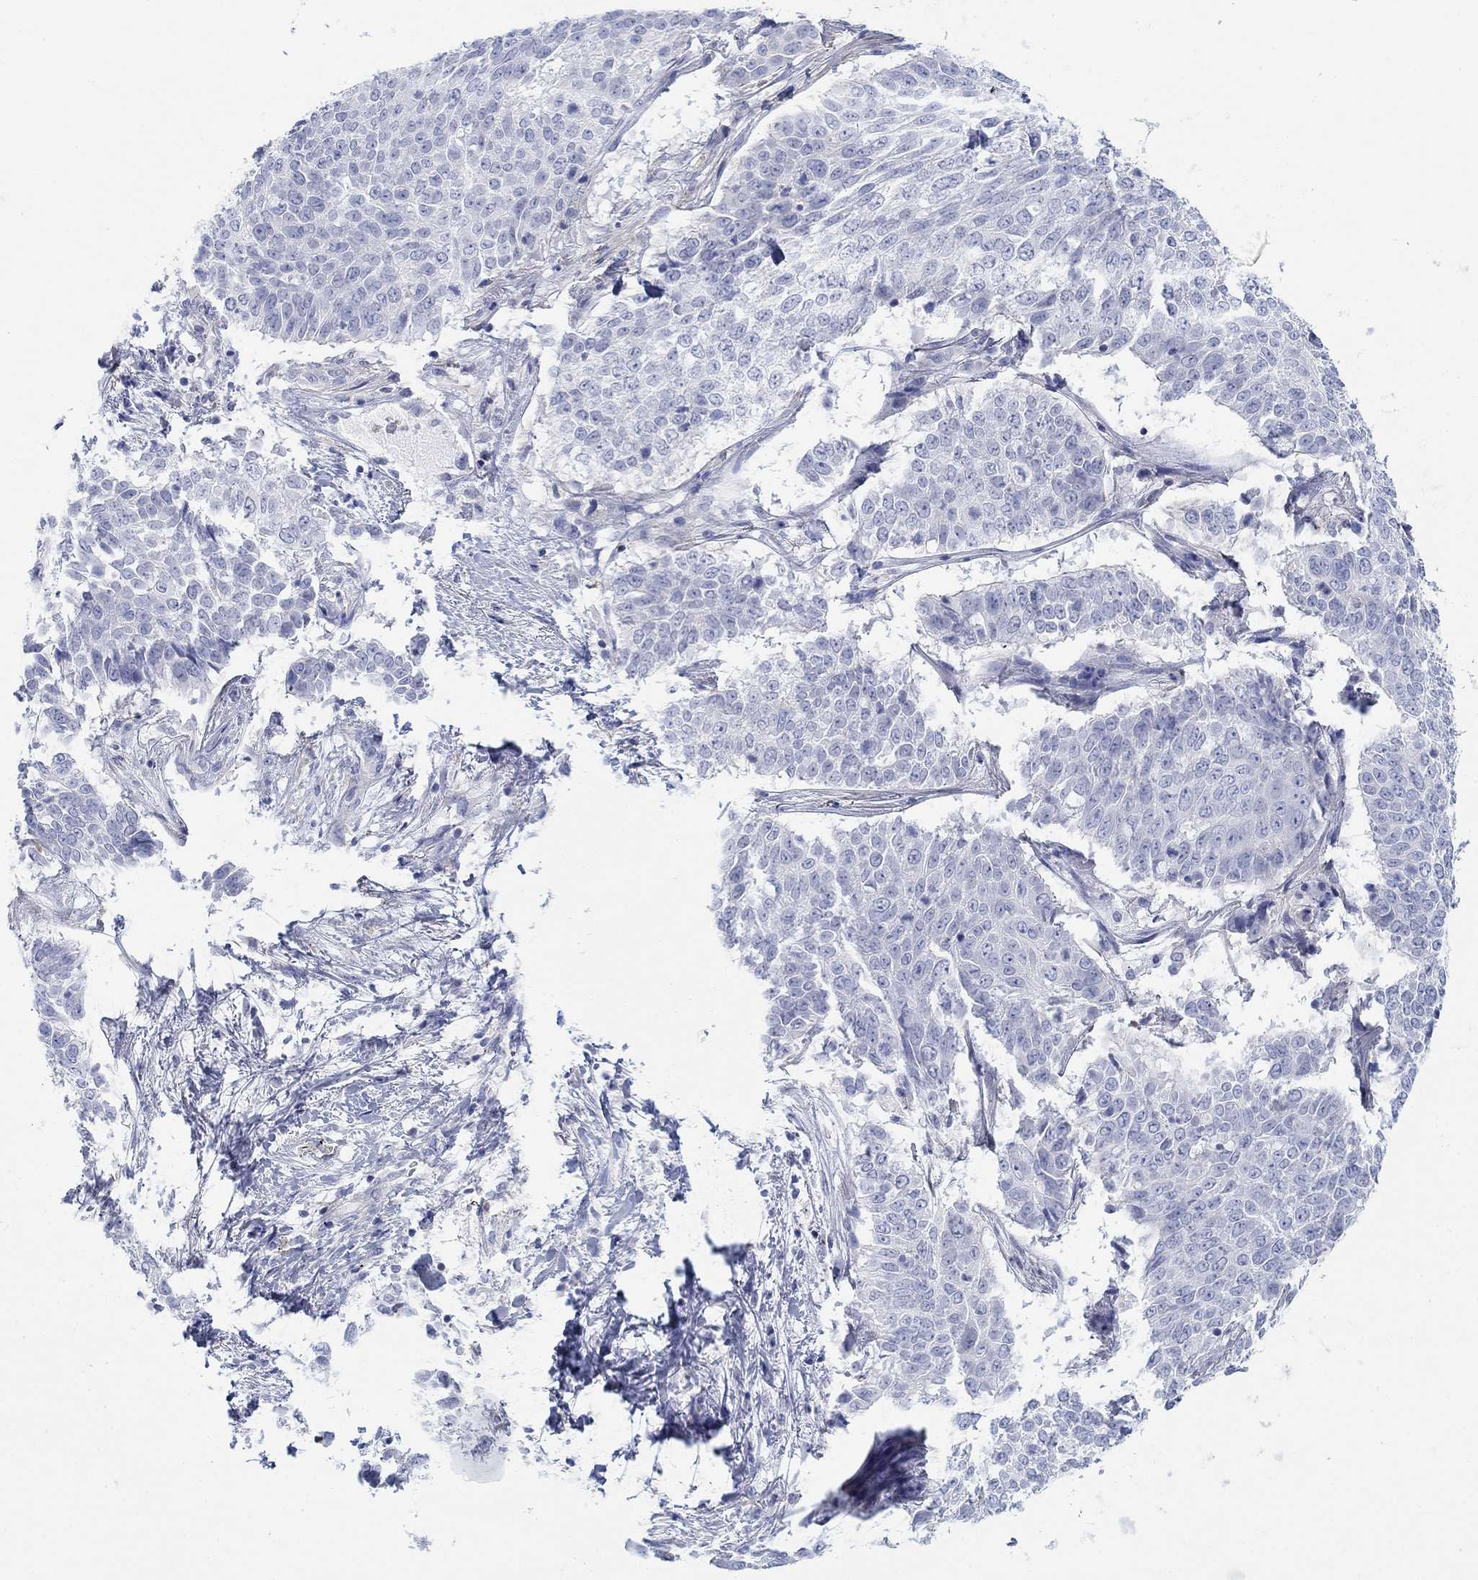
{"staining": {"intensity": "negative", "quantity": "none", "location": "none"}, "tissue": "lung cancer", "cell_type": "Tumor cells", "image_type": "cancer", "snomed": [{"axis": "morphology", "description": "Squamous cell carcinoma, NOS"}, {"axis": "topography", "description": "Lung"}], "caption": "An immunohistochemistry image of lung cancer is shown. There is no staining in tumor cells of lung cancer. Nuclei are stained in blue.", "gene": "PPIL6", "patient": {"sex": "male", "age": 64}}